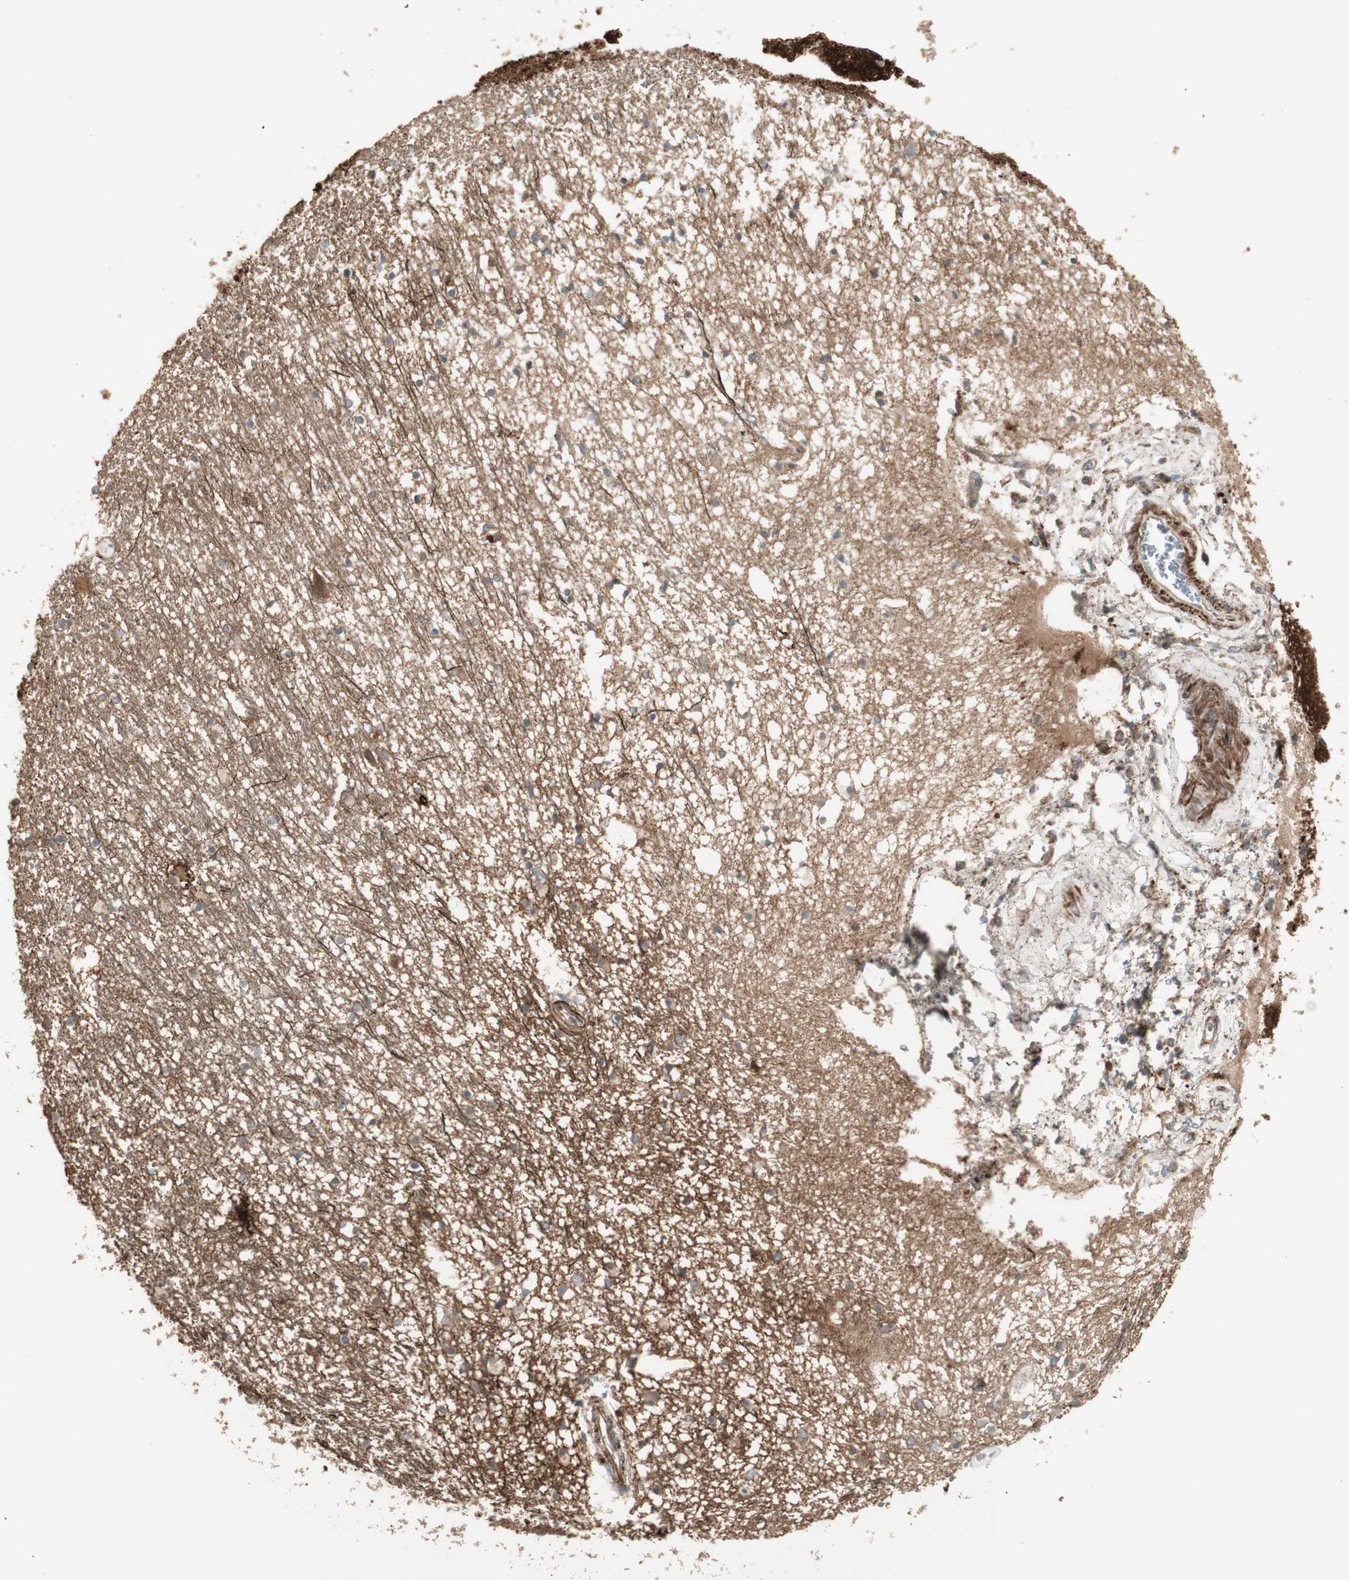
{"staining": {"intensity": "negative", "quantity": "none", "location": "none"}, "tissue": "hippocampus", "cell_type": "Glial cells", "image_type": "normal", "snomed": [{"axis": "morphology", "description": "Normal tissue, NOS"}, {"axis": "topography", "description": "Hippocampus"}], "caption": "Hippocampus stained for a protein using immunohistochemistry (IHC) demonstrates no positivity glial cells.", "gene": "PPP2R5E", "patient": {"sex": "male", "age": 45}}